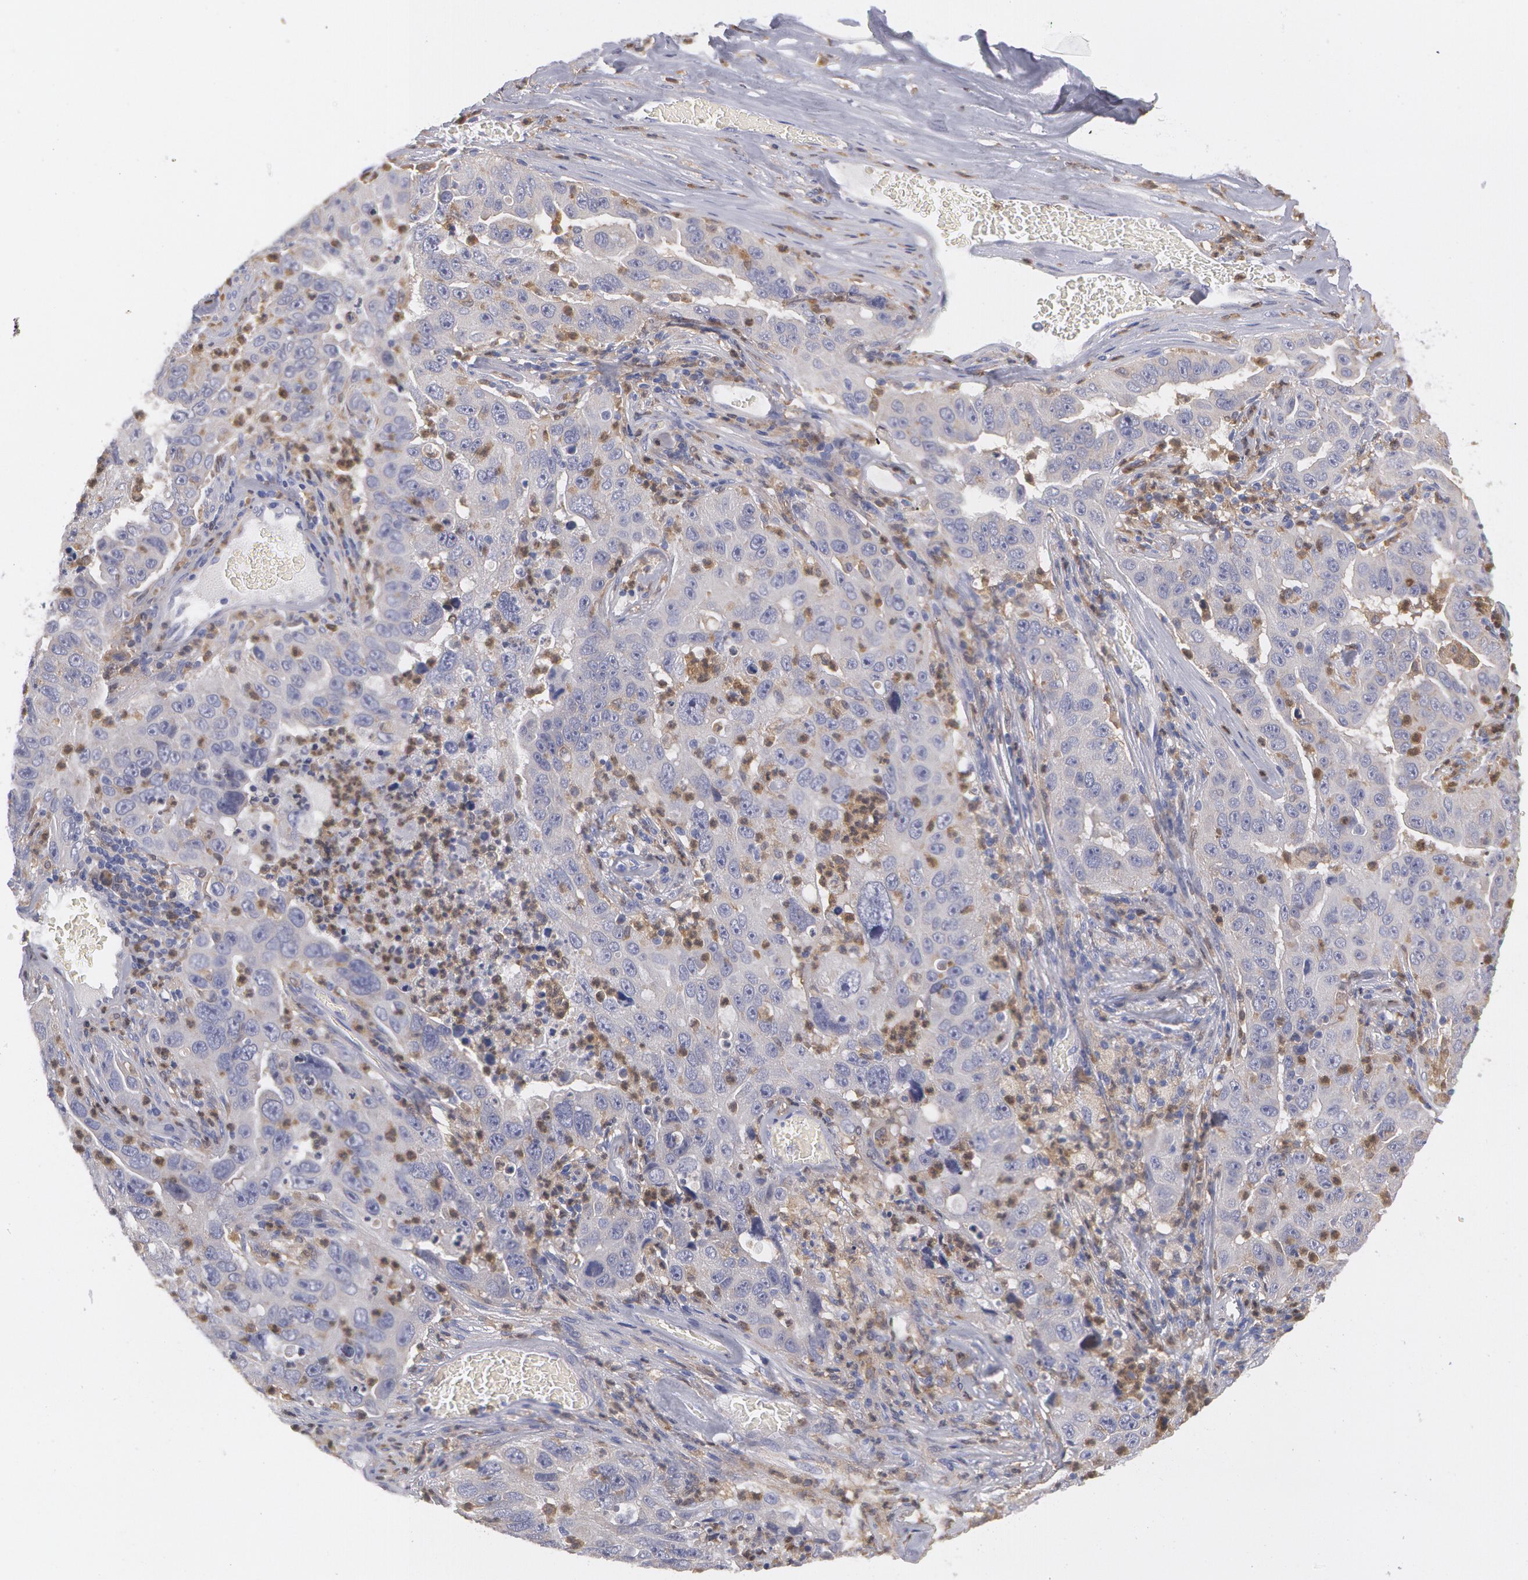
{"staining": {"intensity": "negative", "quantity": "none", "location": "none"}, "tissue": "lung cancer", "cell_type": "Tumor cells", "image_type": "cancer", "snomed": [{"axis": "morphology", "description": "Squamous cell carcinoma, NOS"}, {"axis": "topography", "description": "Lung"}], "caption": "Photomicrograph shows no protein staining in tumor cells of lung squamous cell carcinoma tissue.", "gene": "SYK", "patient": {"sex": "male", "age": 64}}